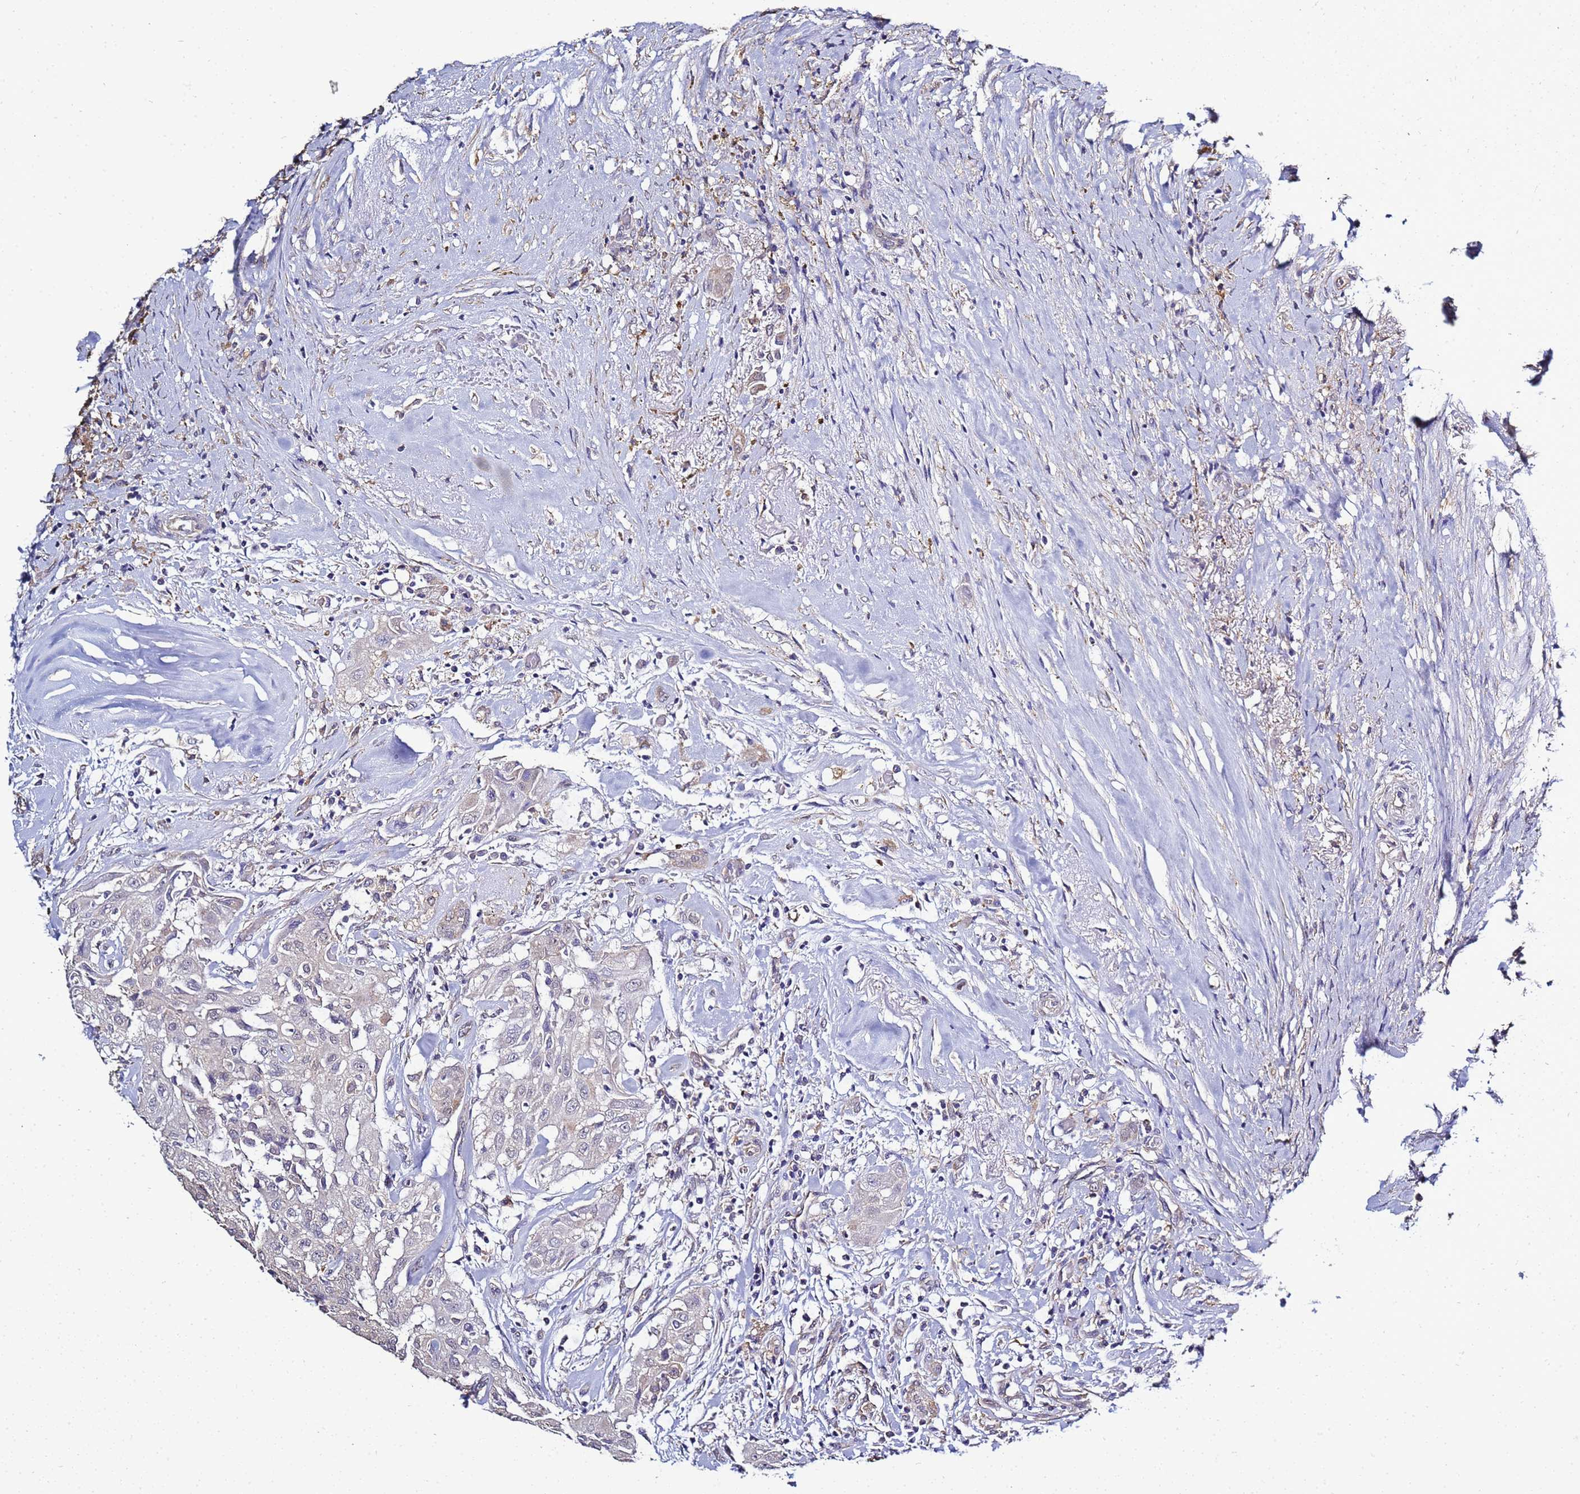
{"staining": {"intensity": "negative", "quantity": "none", "location": "none"}, "tissue": "thyroid cancer", "cell_type": "Tumor cells", "image_type": "cancer", "snomed": [{"axis": "morphology", "description": "Papillary adenocarcinoma, NOS"}, {"axis": "topography", "description": "Thyroid gland"}], "caption": "DAB (3,3'-diaminobenzidine) immunohistochemical staining of human thyroid papillary adenocarcinoma exhibits no significant staining in tumor cells.", "gene": "ENOPH1", "patient": {"sex": "female", "age": 59}}